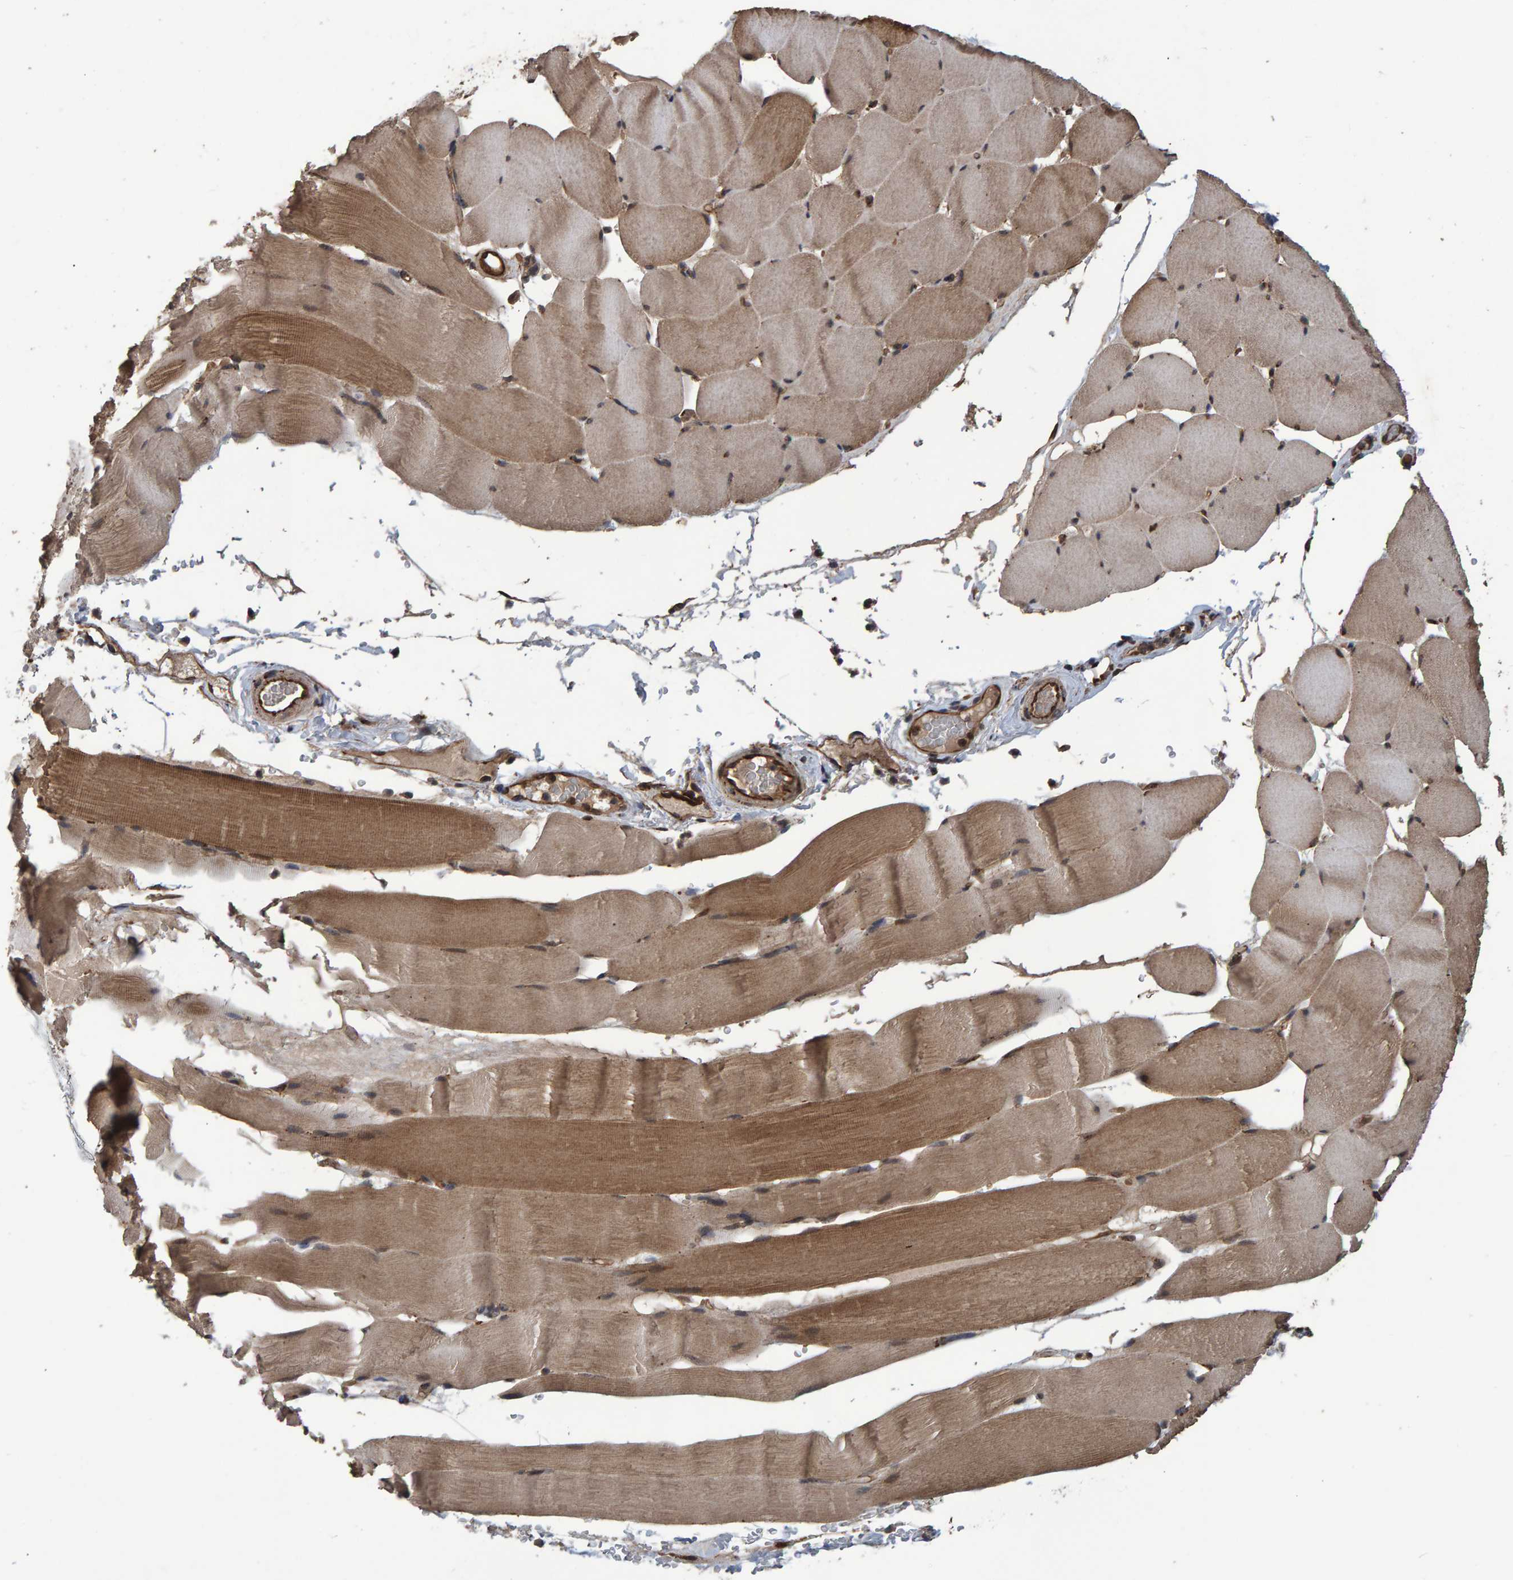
{"staining": {"intensity": "moderate", "quantity": ">75%", "location": "cytoplasmic/membranous"}, "tissue": "skeletal muscle", "cell_type": "Myocytes", "image_type": "normal", "snomed": [{"axis": "morphology", "description": "Normal tissue, NOS"}, {"axis": "topography", "description": "Skeletal muscle"}], "caption": "Myocytes exhibit medium levels of moderate cytoplasmic/membranous staining in approximately >75% of cells in benign skeletal muscle.", "gene": "TRIM68", "patient": {"sex": "male", "age": 62}}